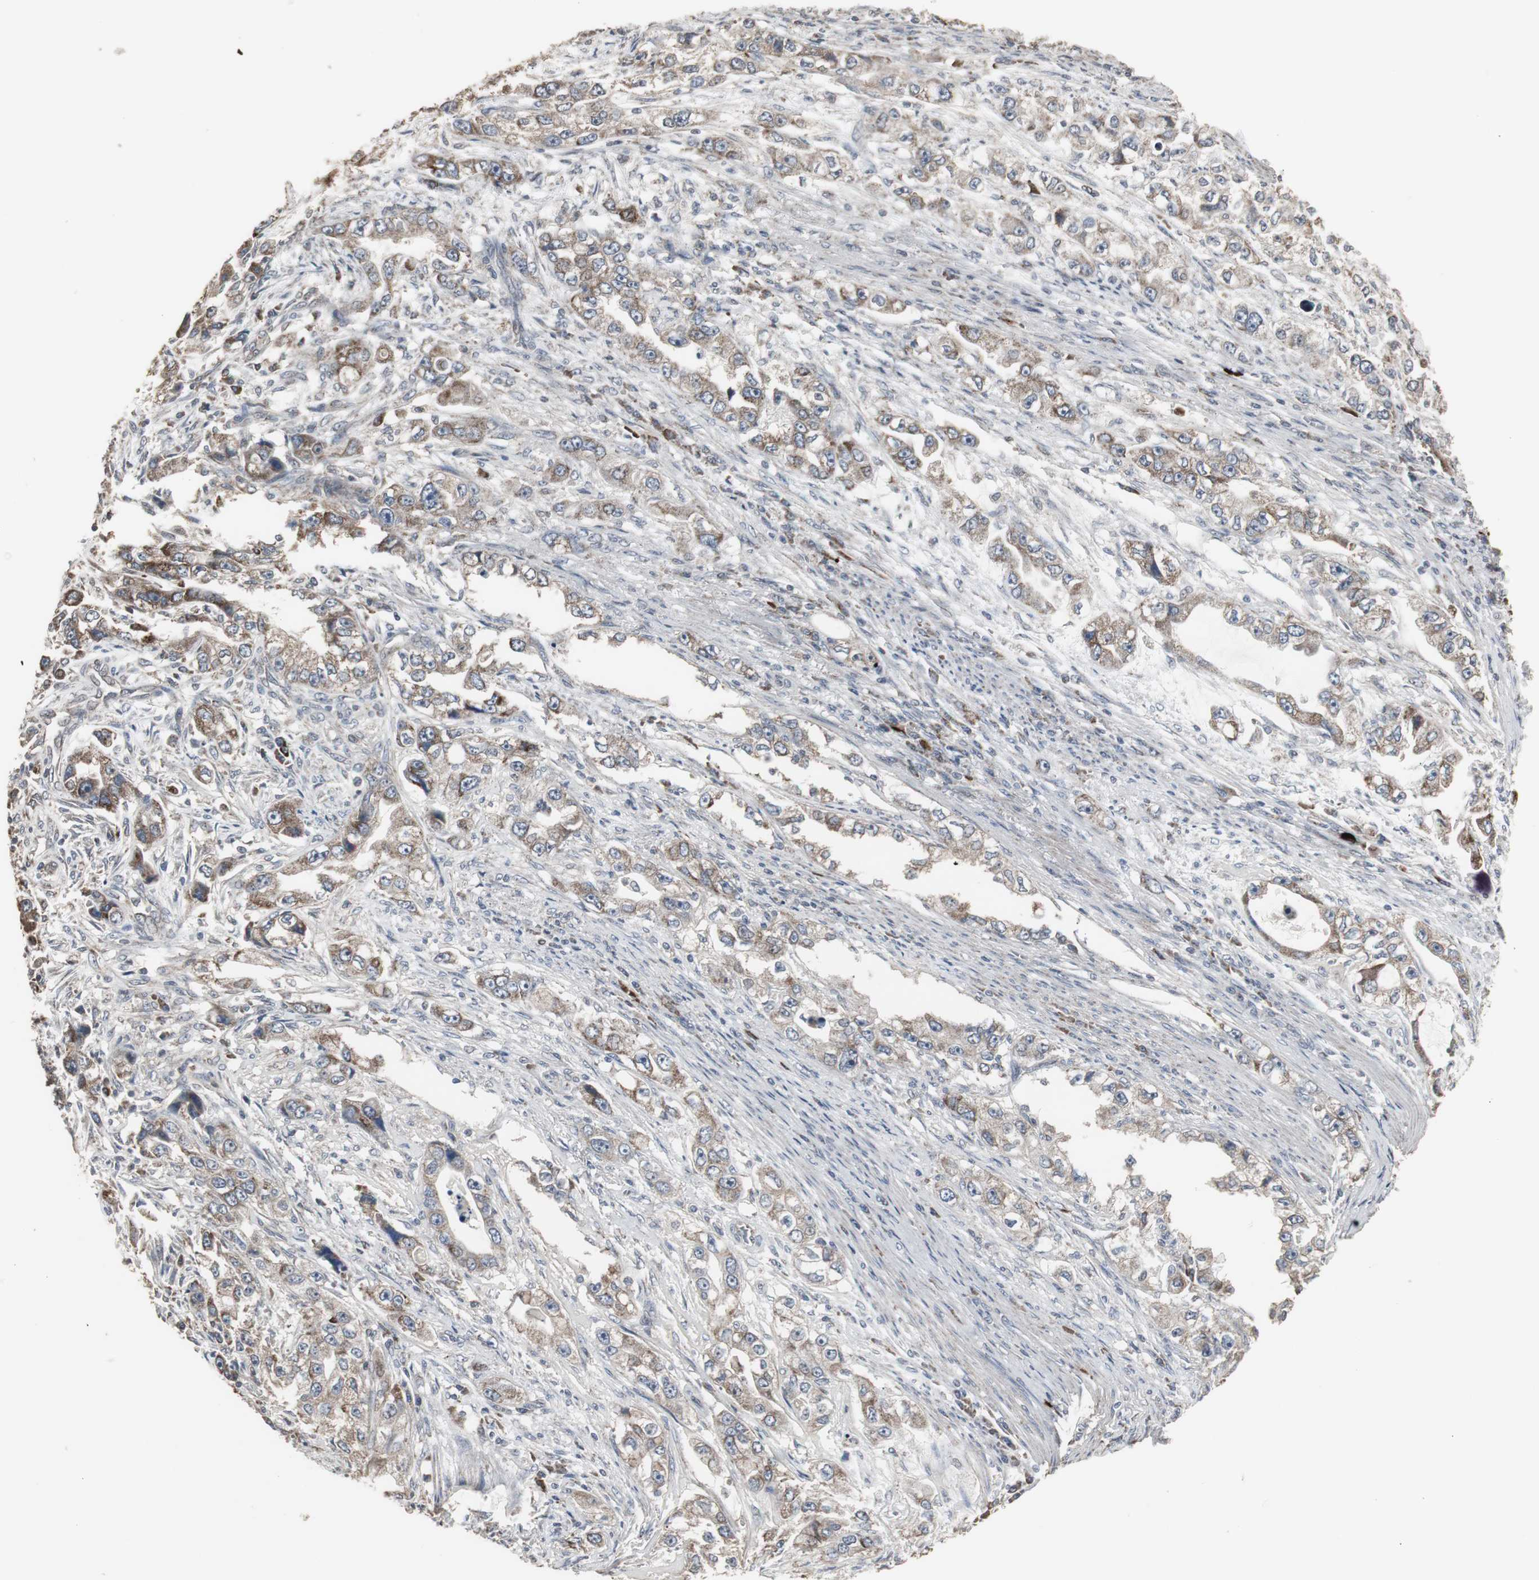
{"staining": {"intensity": "moderate", "quantity": ">75%", "location": "cytoplasmic/membranous"}, "tissue": "stomach cancer", "cell_type": "Tumor cells", "image_type": "cancer", "snomed": [{"axis": "morphology", "description": "Adenocarcinoma, NOS"}, {"axis": "topography", "description": "Stomach, lower"}], "caption": "High-magnification brightfield microscopy of stomach adenocarcinoma stained with DAB (brown) and counterstained with hematoxylin (blue). tumor cells exhibit moderate cytoplasmic/membranous expression is identified in about>75% of cells. (DAB IHC, brown staining for protein, blue staining for nuclei).", "gene": "ACAA1", "patient": {"sex": "female", "age": 93}}